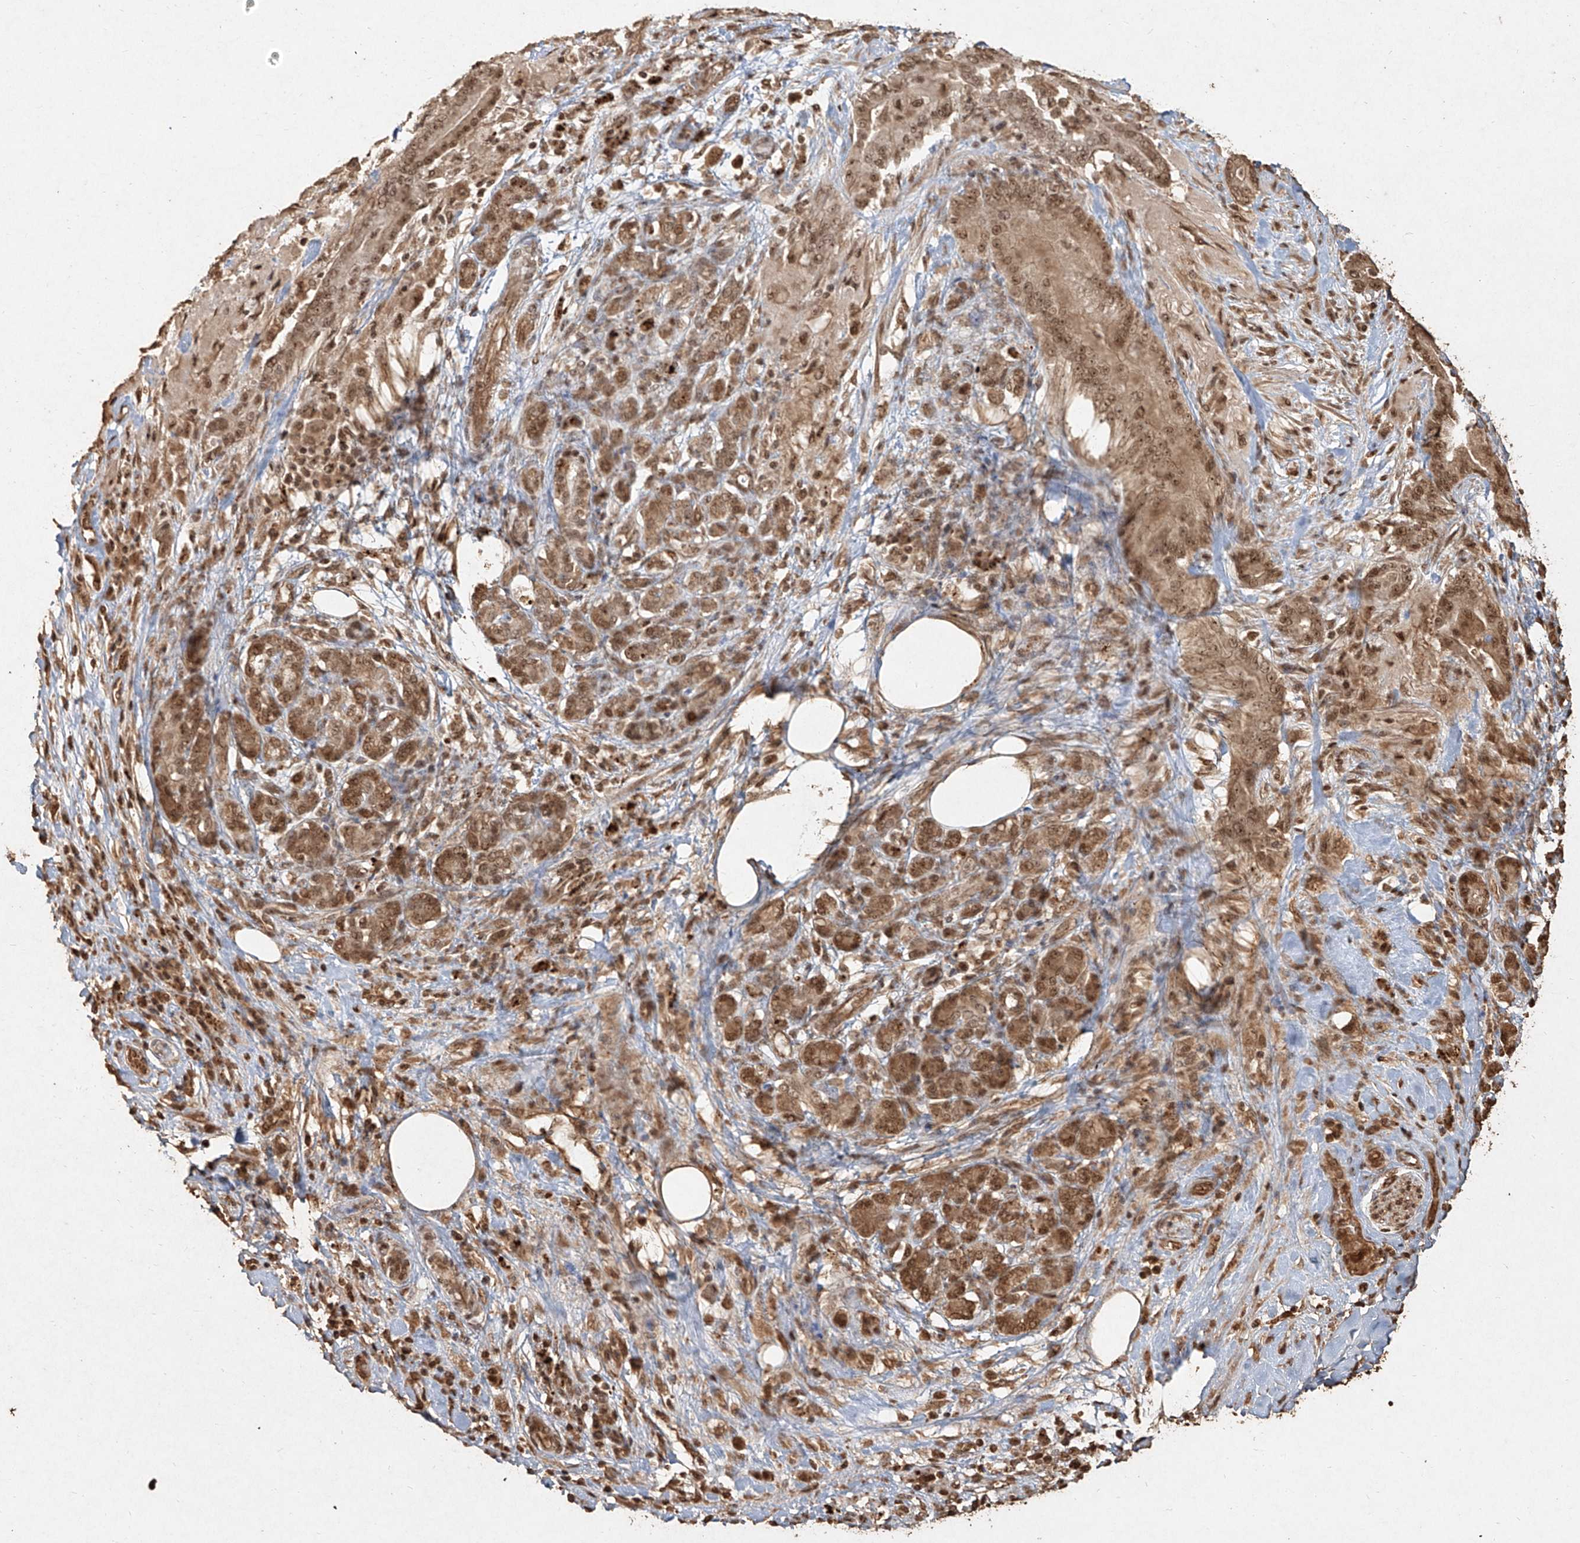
{"staining": {"intensity": "moderate", "quantity": ">75%", "location": "cytoplasmic/membranous,nuclear"}, "tissue": "pancreatic cancer", "cell_type": "Tumor cells", "image_type": "cancer", "snomed": [{"axis": "morphology", "description": "Normal tissue, NOS"}, {"axis": "morphology", "description": "Adenocarcinoma, NOS"}, {"axis": "topography", "description": "Pancreas"}], "caption": "IHC (DAB (3,3'-diaminobenzidine)) staining of pancreatic adenocarcinoma exhibits moderate cytoplasmic/membranous and nuclear protein staining in about >75% of tumor cells. (DAB IHC, brown staining for protein, blue staining for nuclei).", "gene": "UBE2K", "patient": {"sex": "male", "age": 63}}